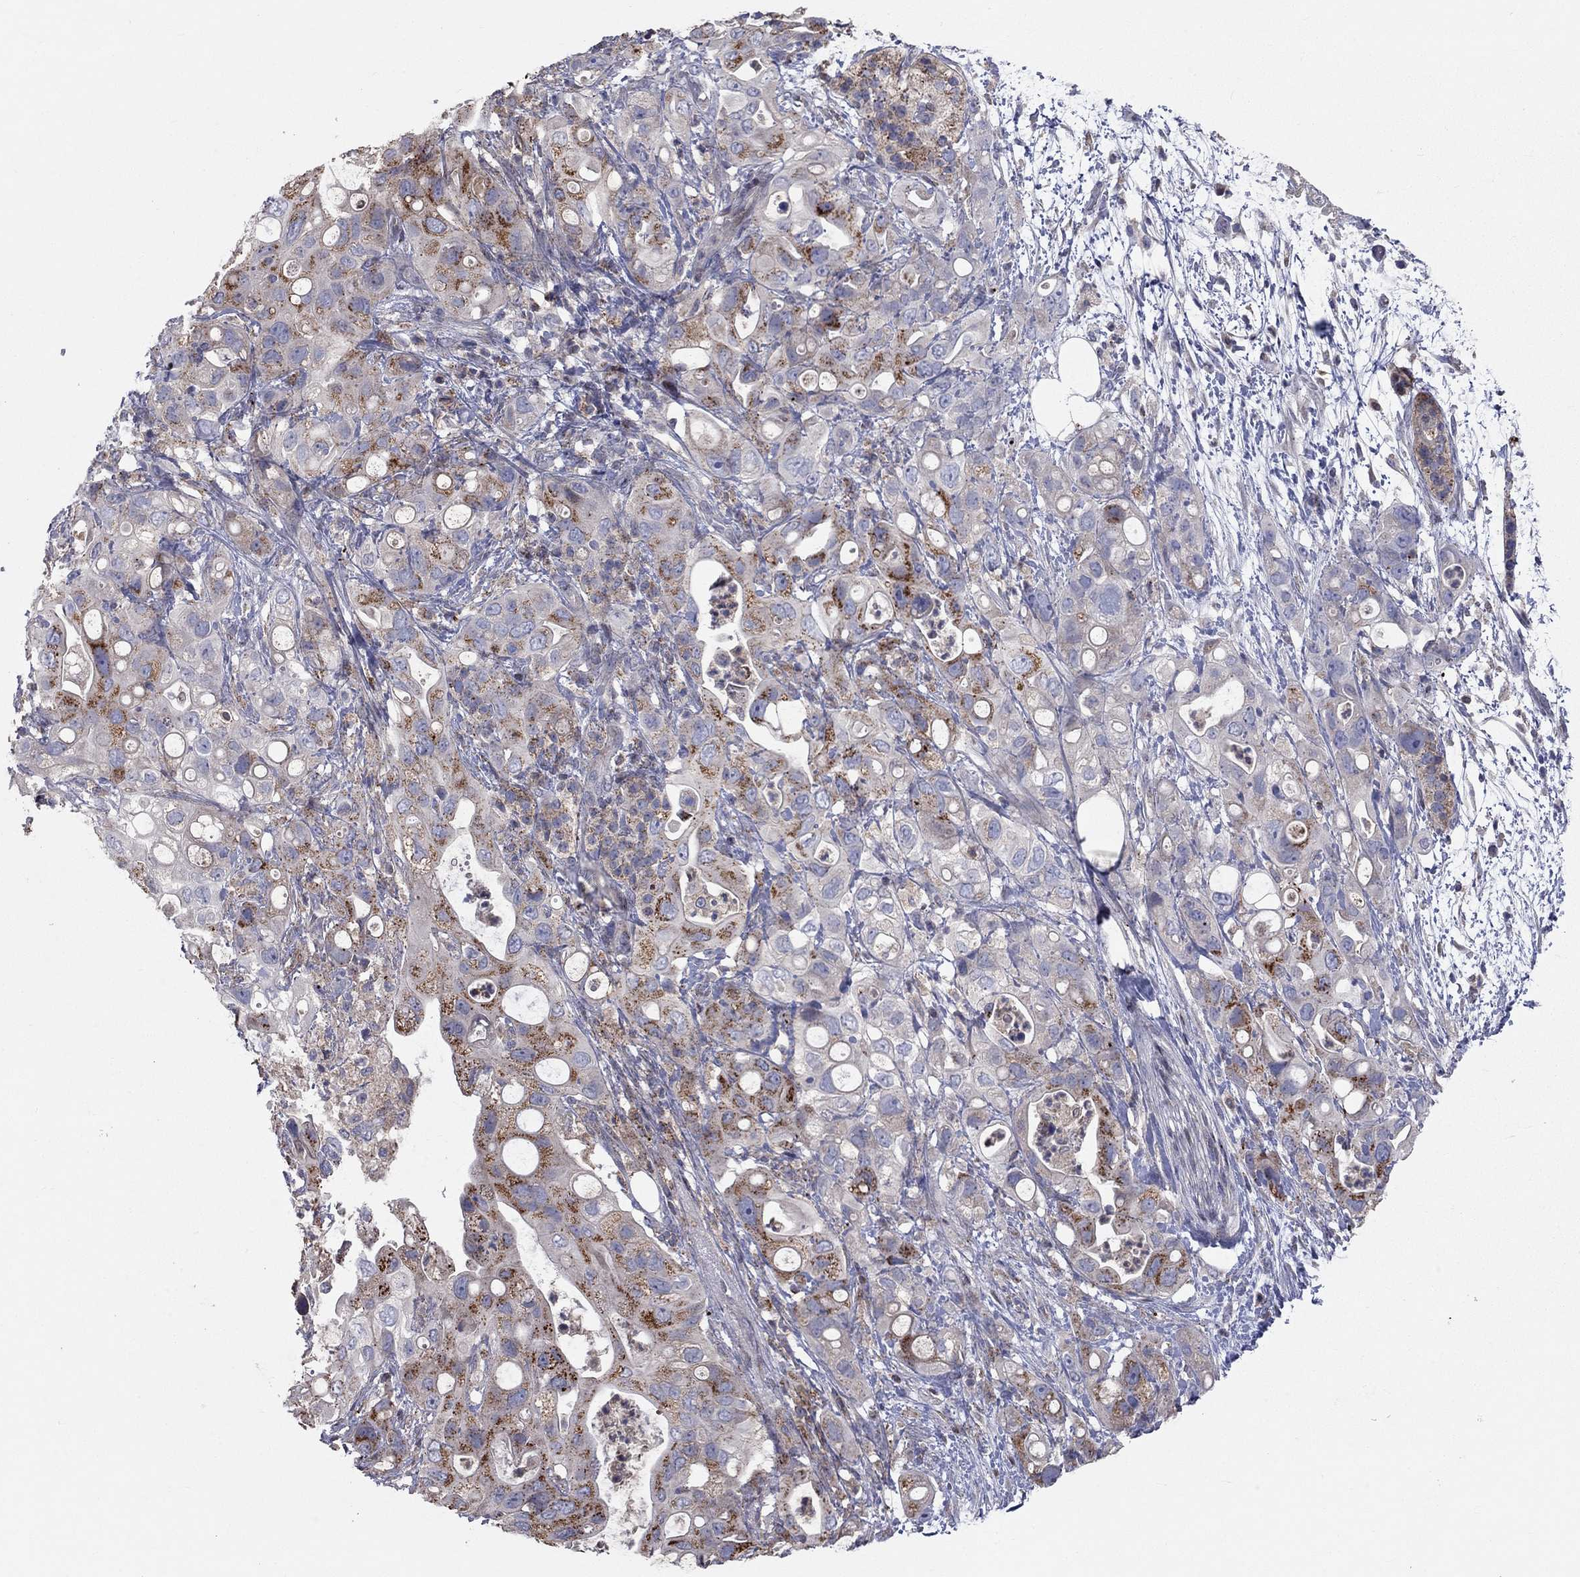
{"staining": {"intensity": "strong", "quantity": "25%-75%", "location": "cytoplasmic/membranous"}, "tissue": "pancreatic cancer", "cell_type": "Tumor cells", "image_type": "cancer", "snomed": [{"axis": "morphology", "description": "Adenocarcinoma, NOS"}, {"axis": "topography", "description": "Pancreas"}], "caption": "The photomicrograph shows immunohistochemical staining of pancreatic cancer. There is strong cytoplasmic/membranous expression is identified in approximately 25%-75% of tumor cells. The protein is shown in brown color, while the nuclei are stained blue.", "gene": "ERN2", "patient": {"sex": "female", "age": 72}}